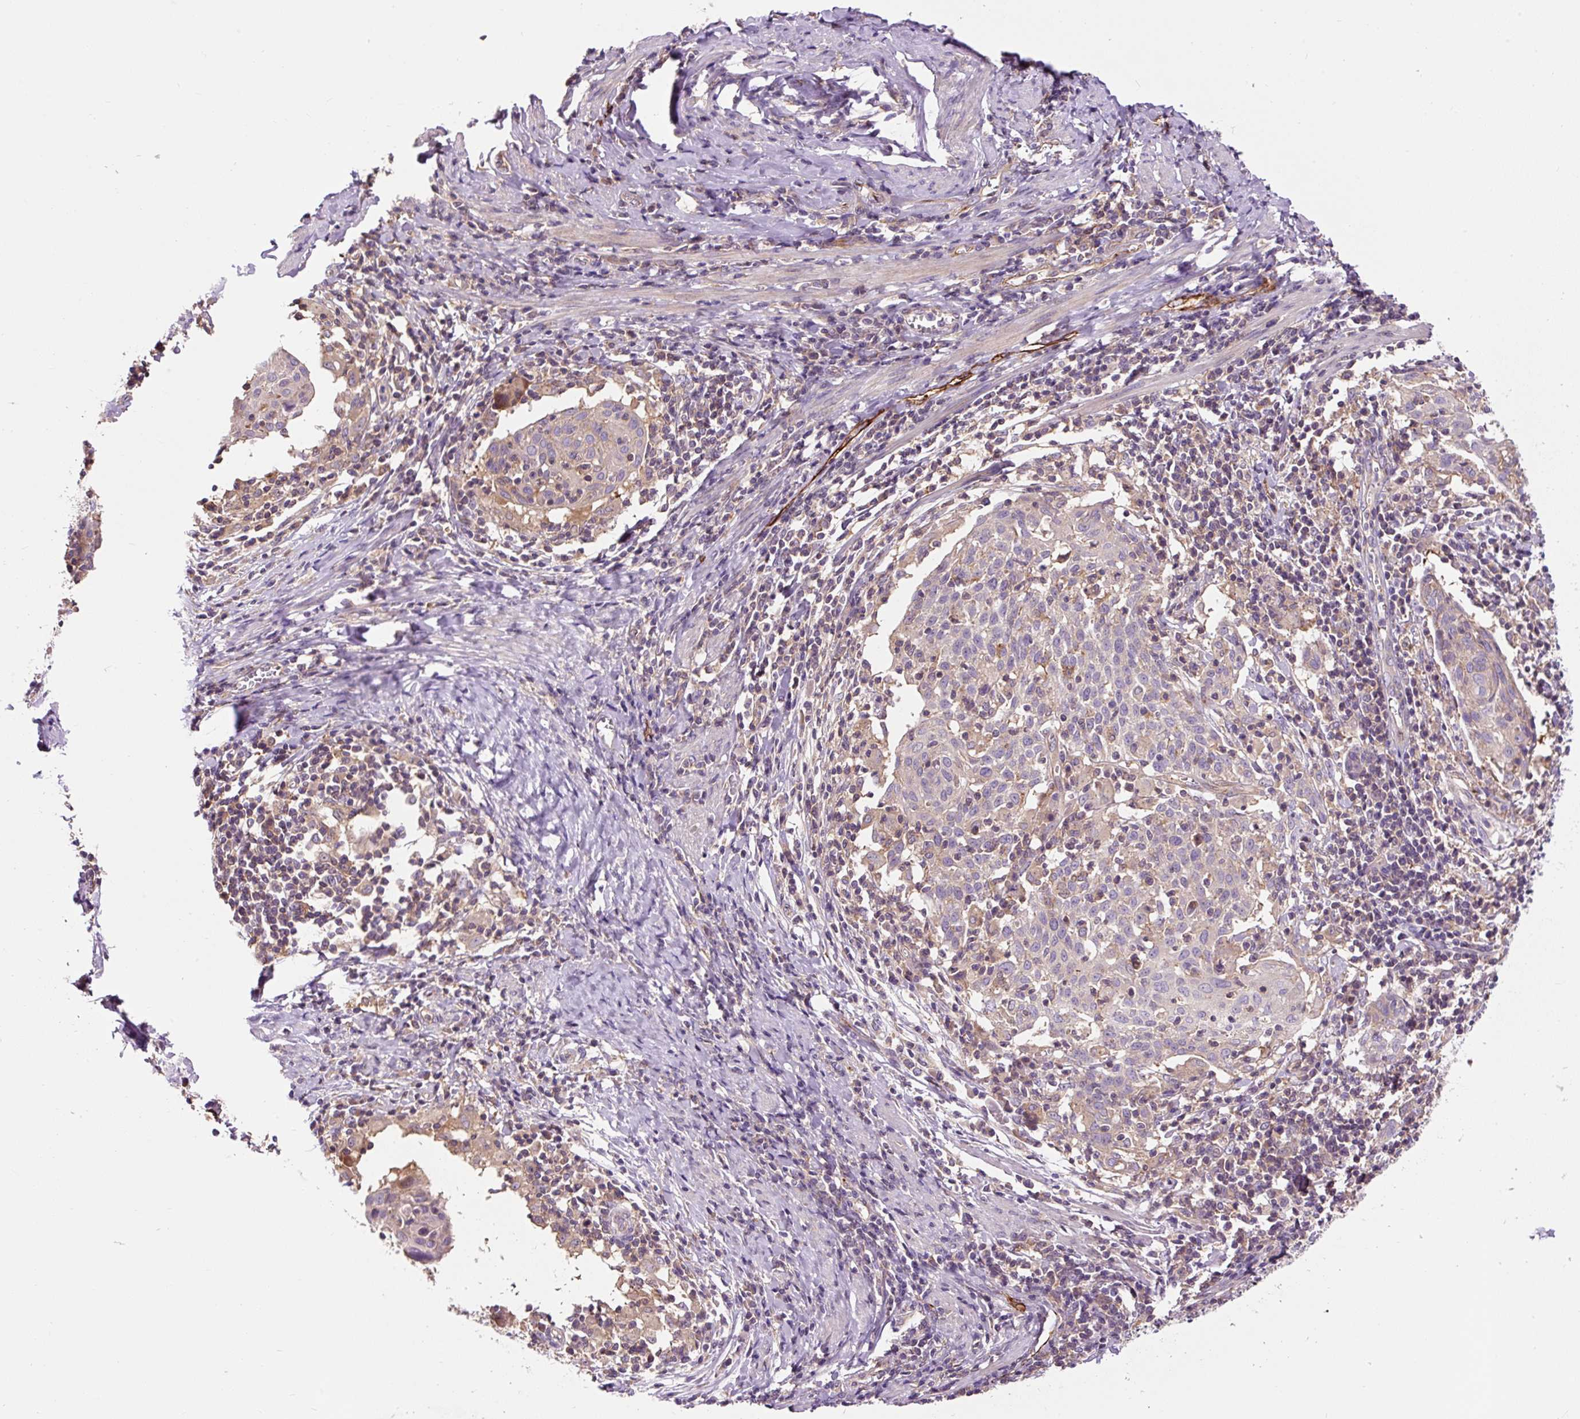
{"staining": {"intensity": "negative", "quantity": "none", "location": "none"}, "tissue": "cervical cancer", "cell_type": "Tumor cells", "image_type": "cancer", "snomed": [{"axis": "morphology", "description": "Squamous cell carcinoma, NOS"}, {"axis": "topography", "description": "Cervix"}], "caption": "Tumor cells show no significant protein expression in cervical squamous cell carcinoma.", "gene": "PCDHGB3", "patient": {"sex": "female", "age": 52}}